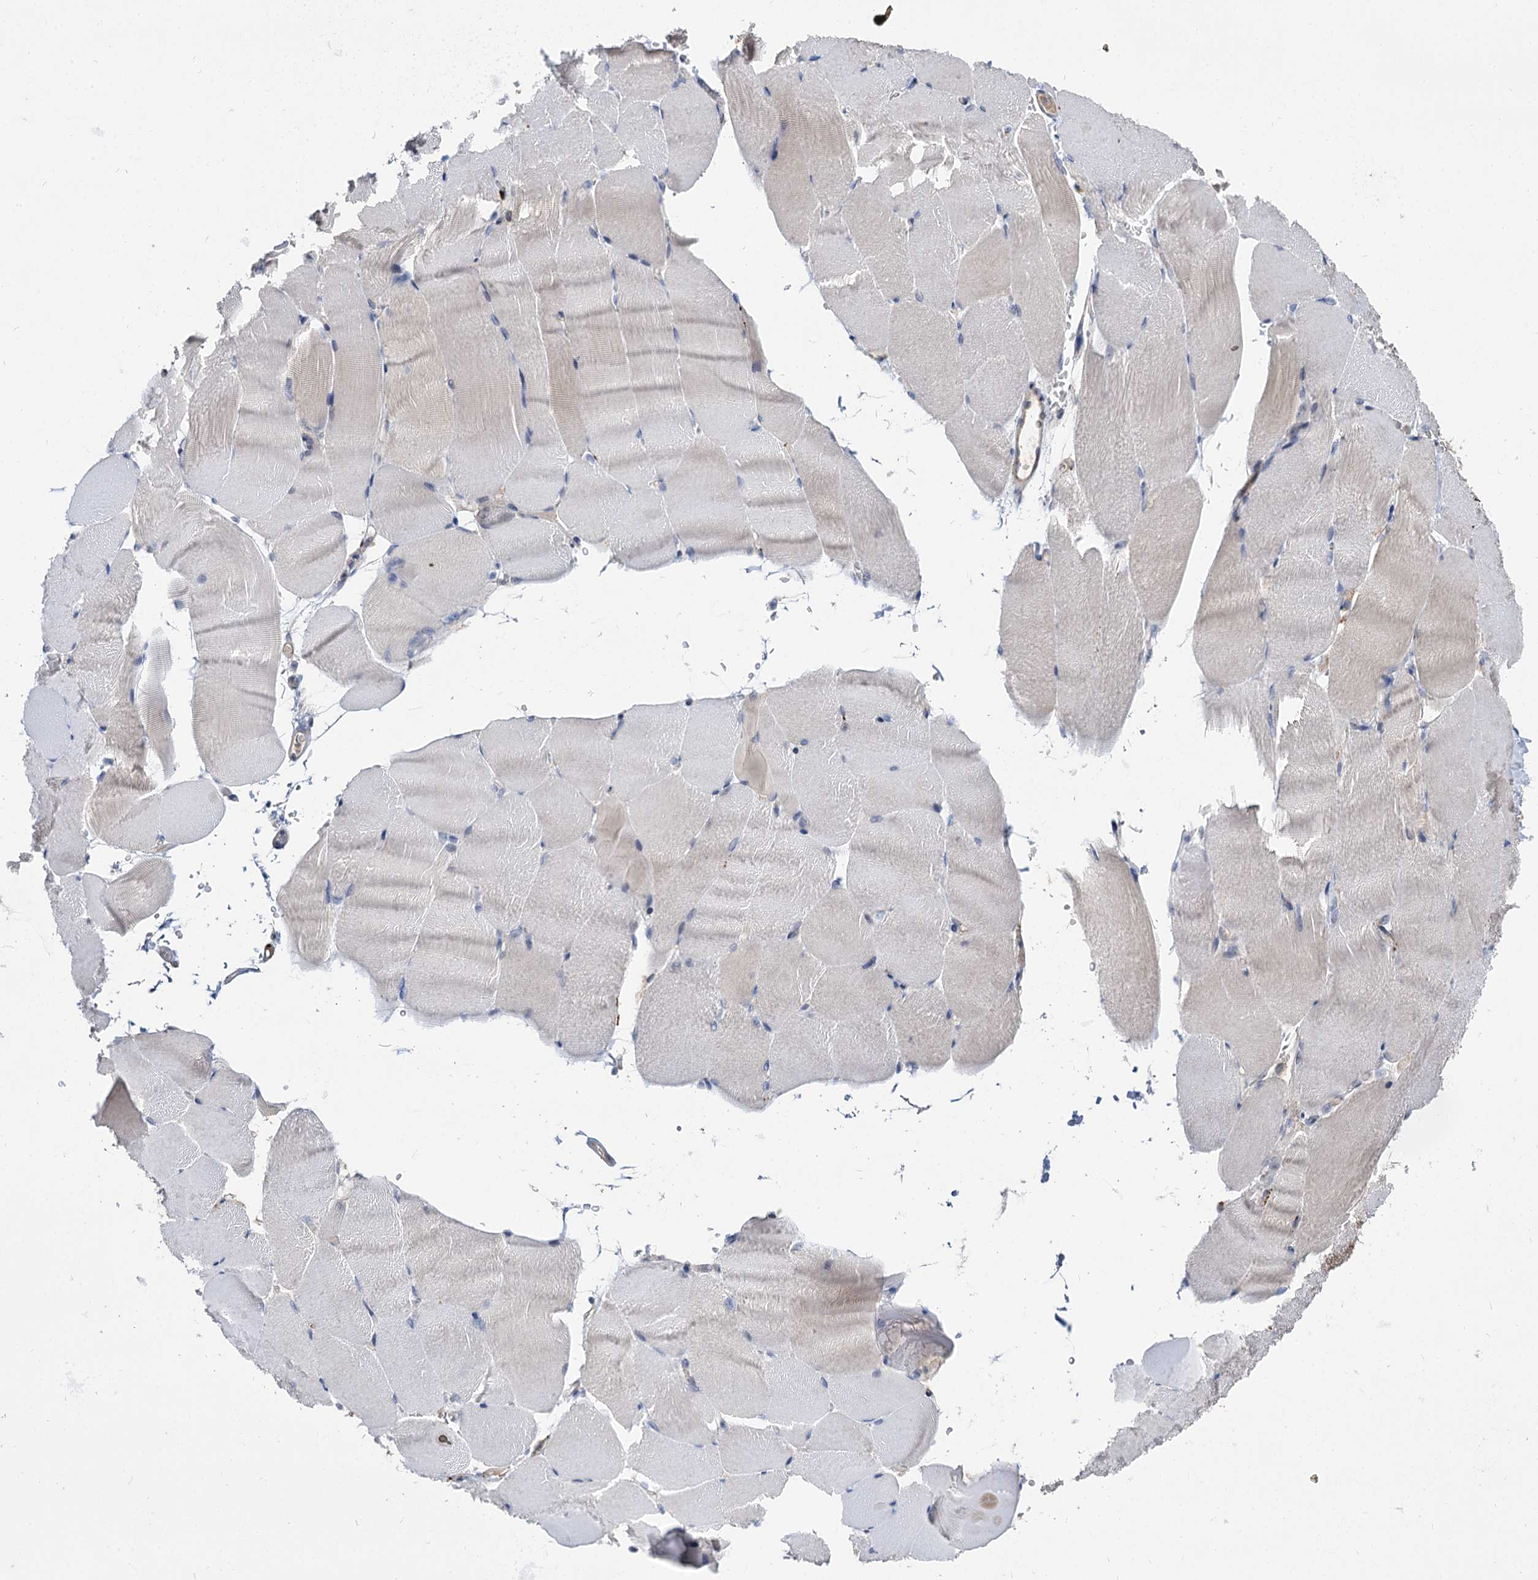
{"staining": {"intensity": "negative", "quantity": "none", "location": "none"}, "tissue": "skeletal muscle", "cell_type": "Myocytes", "image_type": "normal", "snomed": [{"axis": "morphology", "description": "Normal tissue, NOS"}, {"axis": "topography", "description": "Skeletal muscle"}, {"axis": "topography", "description": "Parathyroid gland"}], "caption": "This histopathology image is of benign skeletal muscle stained with immunohistochemistry (IHC) to label a protein in brown with the nuclei are counter-stained blue. There is no positivity in myocytes. The staining was performed using DAB (3,3'-diaminobenzidine) to visualize the protein expression in brown, while the nuclei were stained in blue with hematoxylin (Magnification: 20x).", "gene": "NEK10", "patient": {"sex": "female", "age": 37}}